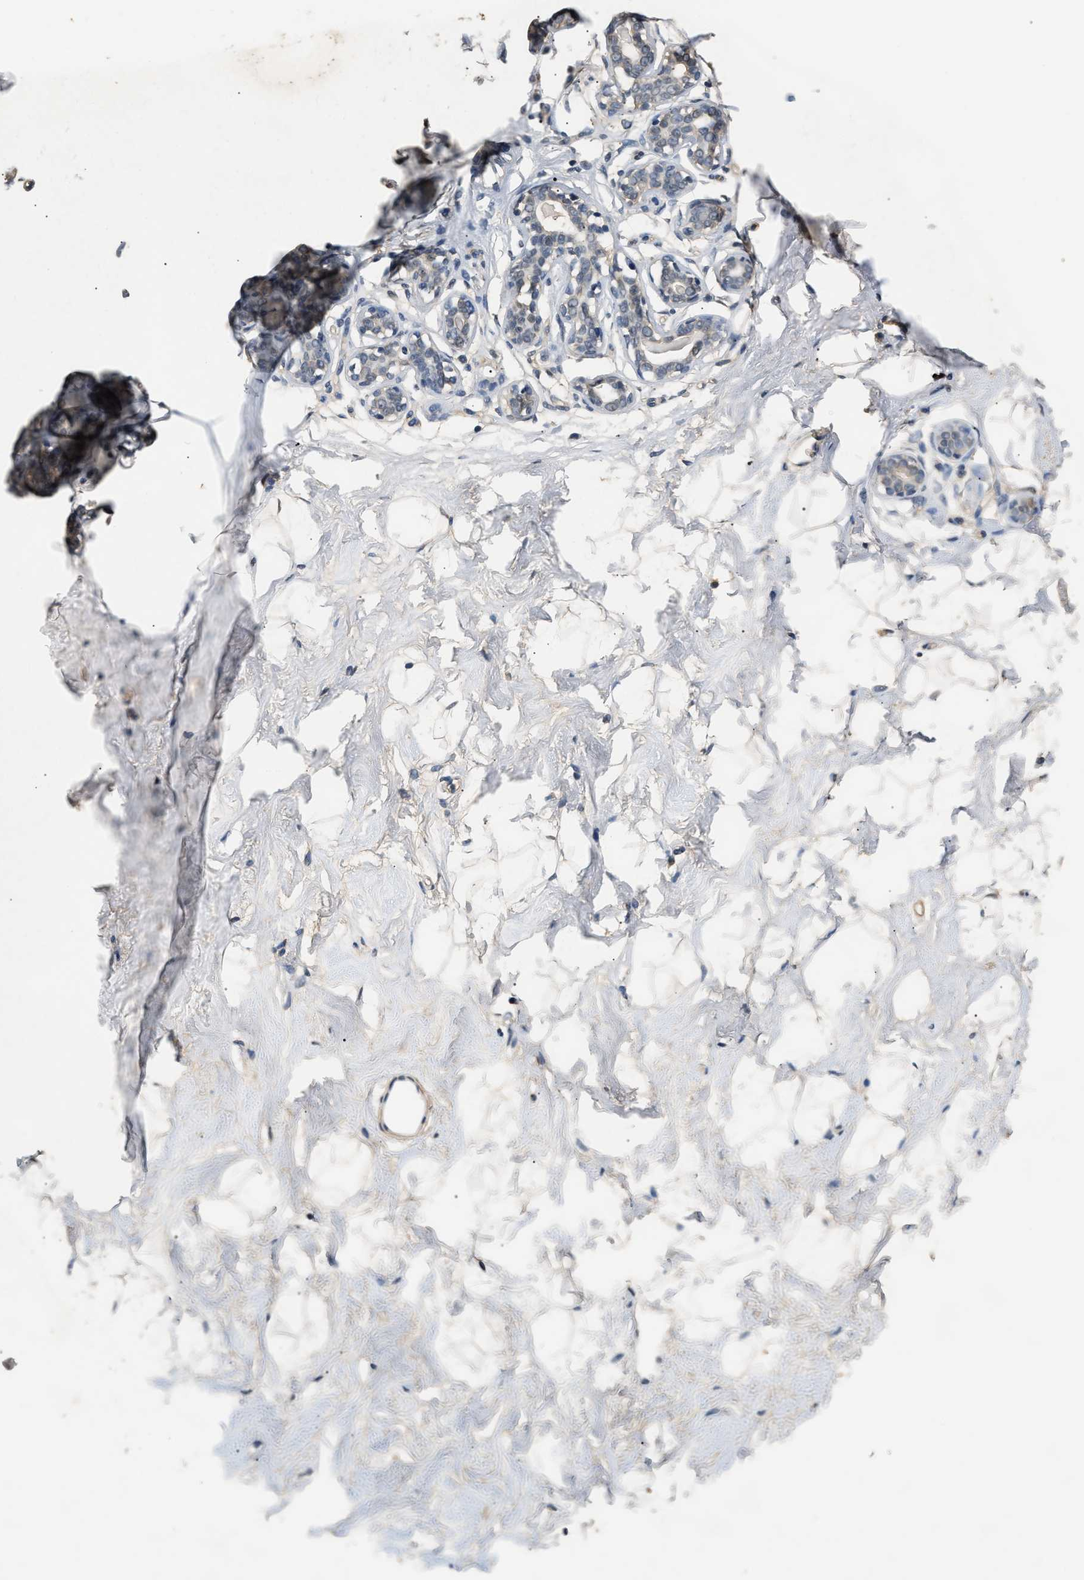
{"staining": {"intensity": "weak", "quantity": ">75%", "location": "cytoplasmic/membranous"}, "tissue": "breast", "cell_type": "Adipocytes", "image_type": "normal", "snomed": [{"axis": "morphology", "description": "Normal tissue, NOS"}, {"axis": "topography", "description": "Breast"}], "caption": "A low amount of weak cytoplasmic/membranous expression is present in about >75% of adipocytes in normal breast. Immunohistochemistry (ihc) stains the protein in brown and the nuclei are stained blue.", "gene": "GPI", "patient": {"sex": "female", "age": 23}}